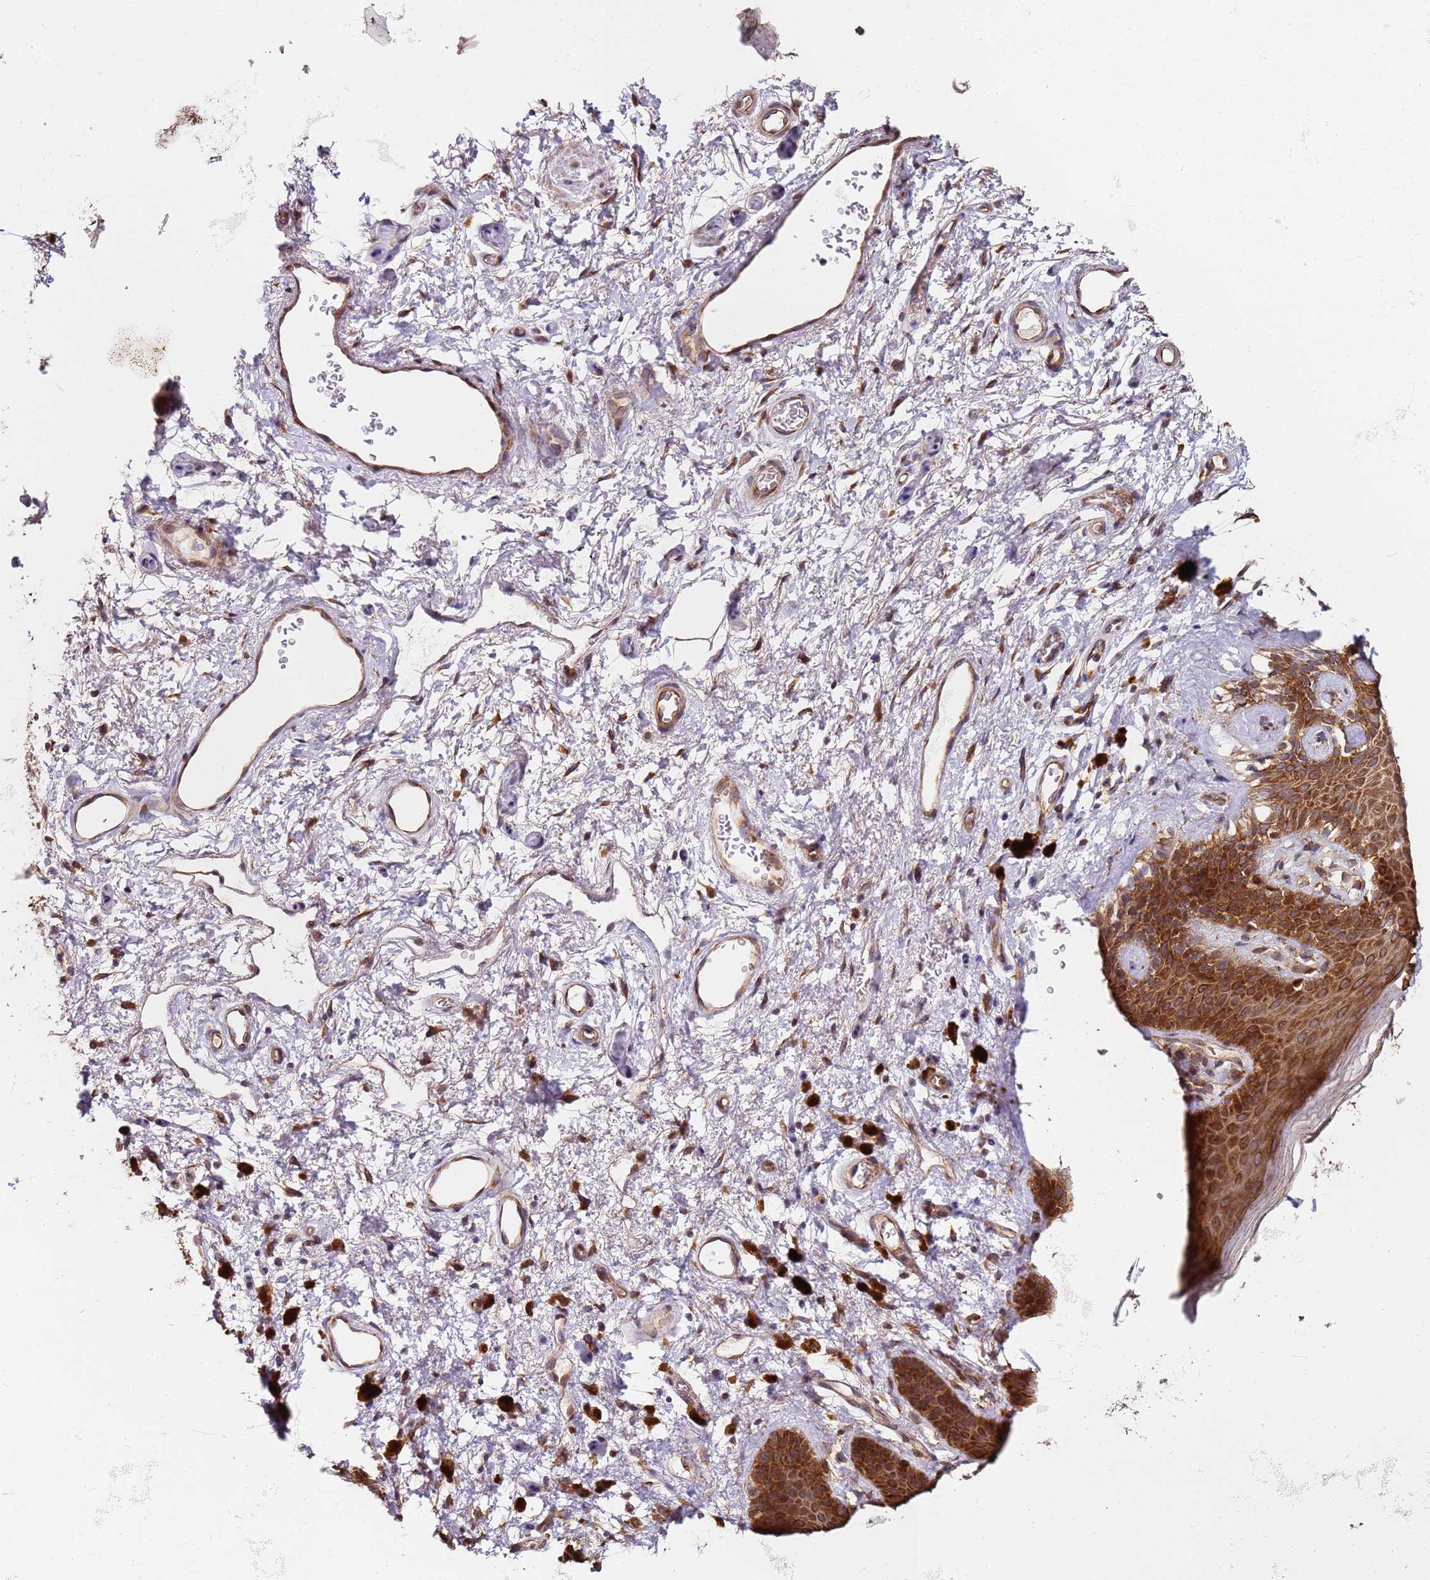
{"staining": {"intensity": "strong", "quantity": ">75%", "location": "cytoplasmic/membranous"}, "tissue": "skin", "cell_type": "Epidermal cells", "image_type": "normal", "snomed": [{"axis": "morphology", "description": "Normal tissue, NOS"}, {"axis": "topography", "description": "Anal"}], "caption": "High-power microscopy captured an immunohistochemistry (IHC) photomicrograph of unremarkable skin, revealing strong cytoplasmic/membranous staining in approximately >75% of epidermal cells.", "gene": "RPS3A", "patient": {"sex": "female", "age": 46}}